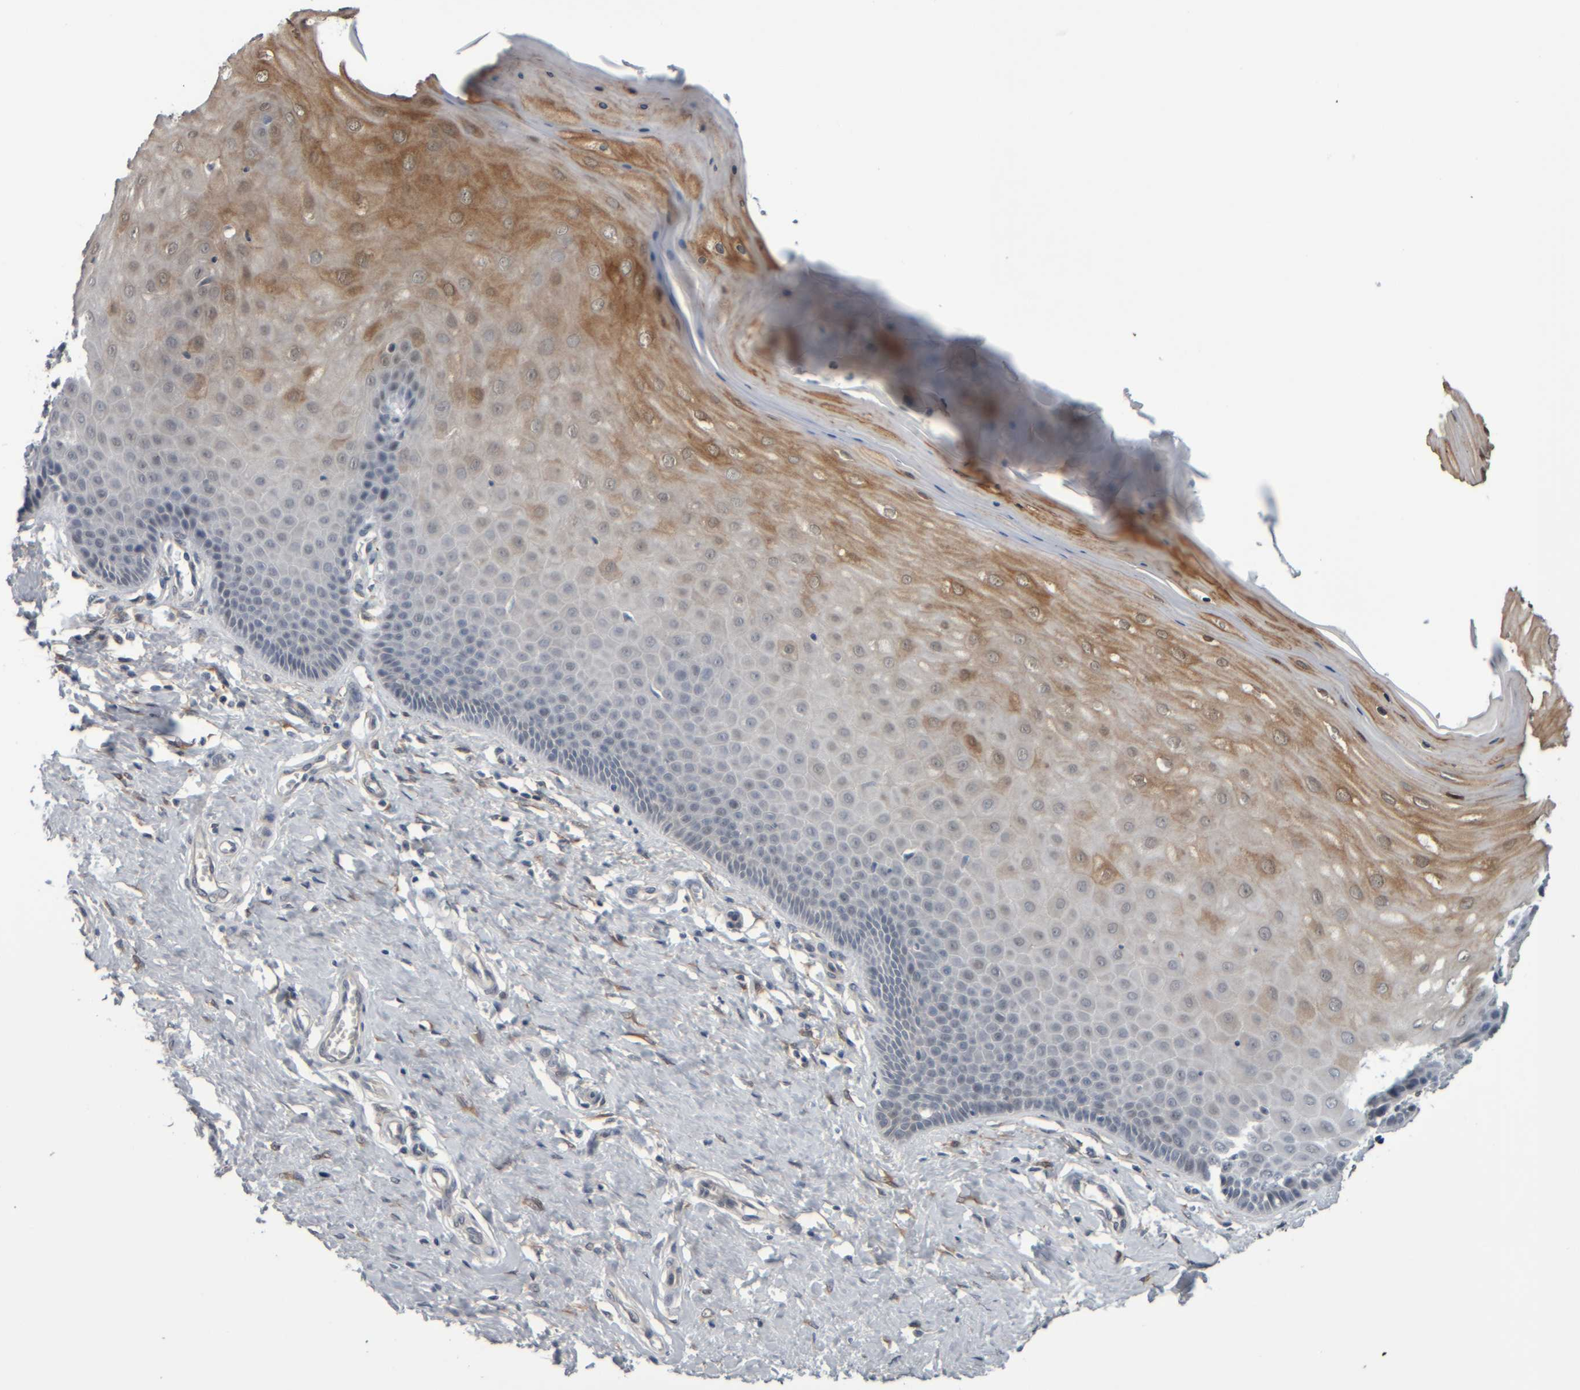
{"staining": {"intensity": "moderate", "quantity": ">75%", "location": "cytoplasmic/membranous"}, "tissue": "cervix", "cell_type": "Glandular cells", "image_type": "normal", "snomed": [{"axis": "morphology", "description": "Normal tissue, NOS"}, {"axis": "topography", "description": "Cervix"}], "caption": "Brown immunohistochemical staining in benign cervix exhibits moderate cytoplasmic/membranous positivity in about >75% of glandular cells. The staining was performed using DAB, with brown indicating positive protein expression. Nuclei are stained blue with hematoxylin.", "gene": "COL14A1", "patient": {"sex": "female", "age": 55}}